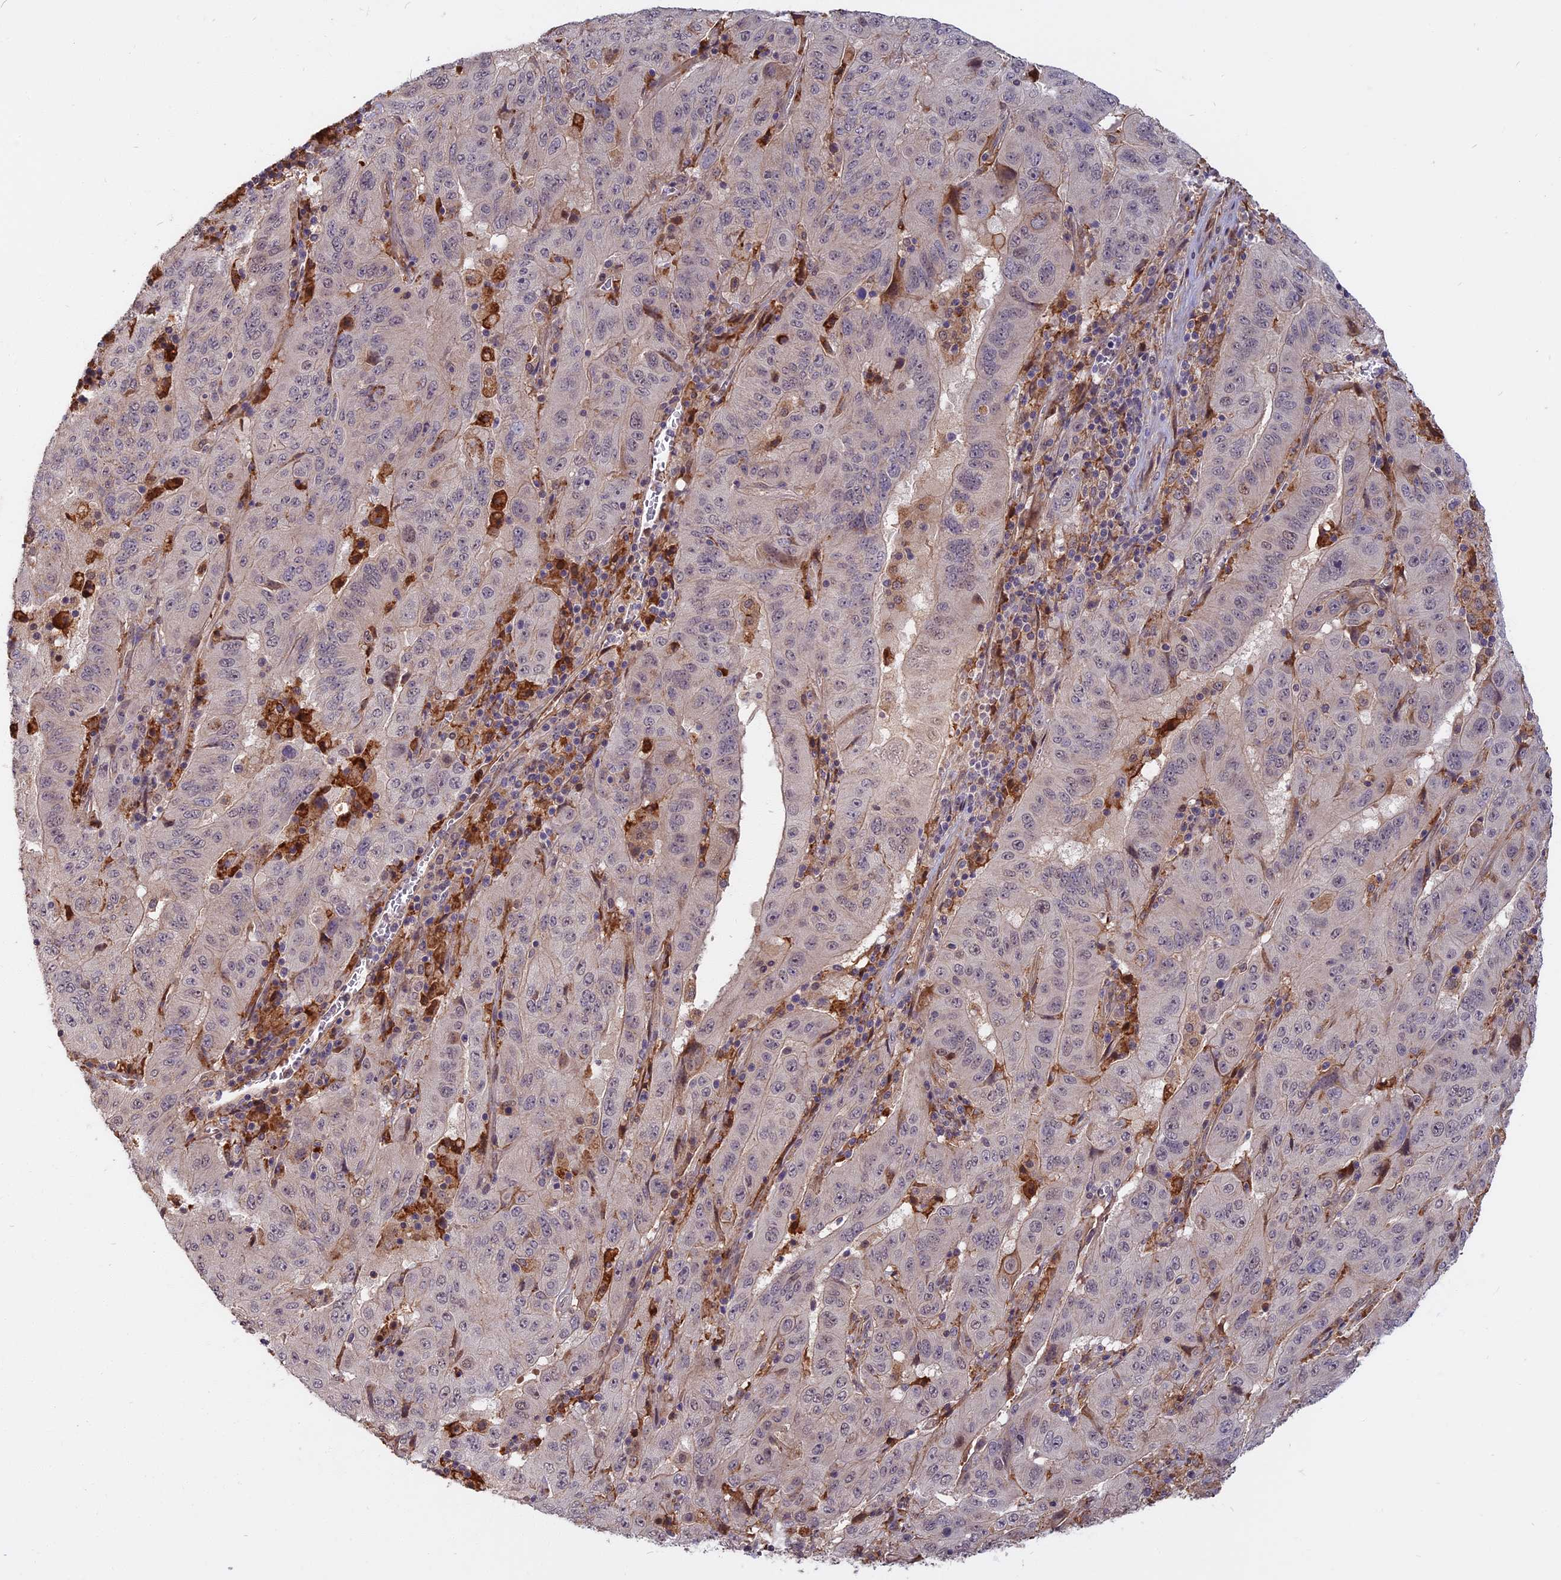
{"staining": {"intensity": "weak", "quantity": "<25%", "location": "nuclear"}, "tissue": "pancreatic cancer", "cell_type": "Tumor cells", "image_type": "cancer", "snomed": [{"axis": "morphology", "description": "Adenocarcinoma, NOS"}, {"axis": "topography", "description": "Pancreas"}], "caption": "This is a photomicrograph of IHC staining of pancreatic cancer, which shows no expression in tumor cells.", "gene": "SPG11", "patient": {"sex": "male", "age": 63}}